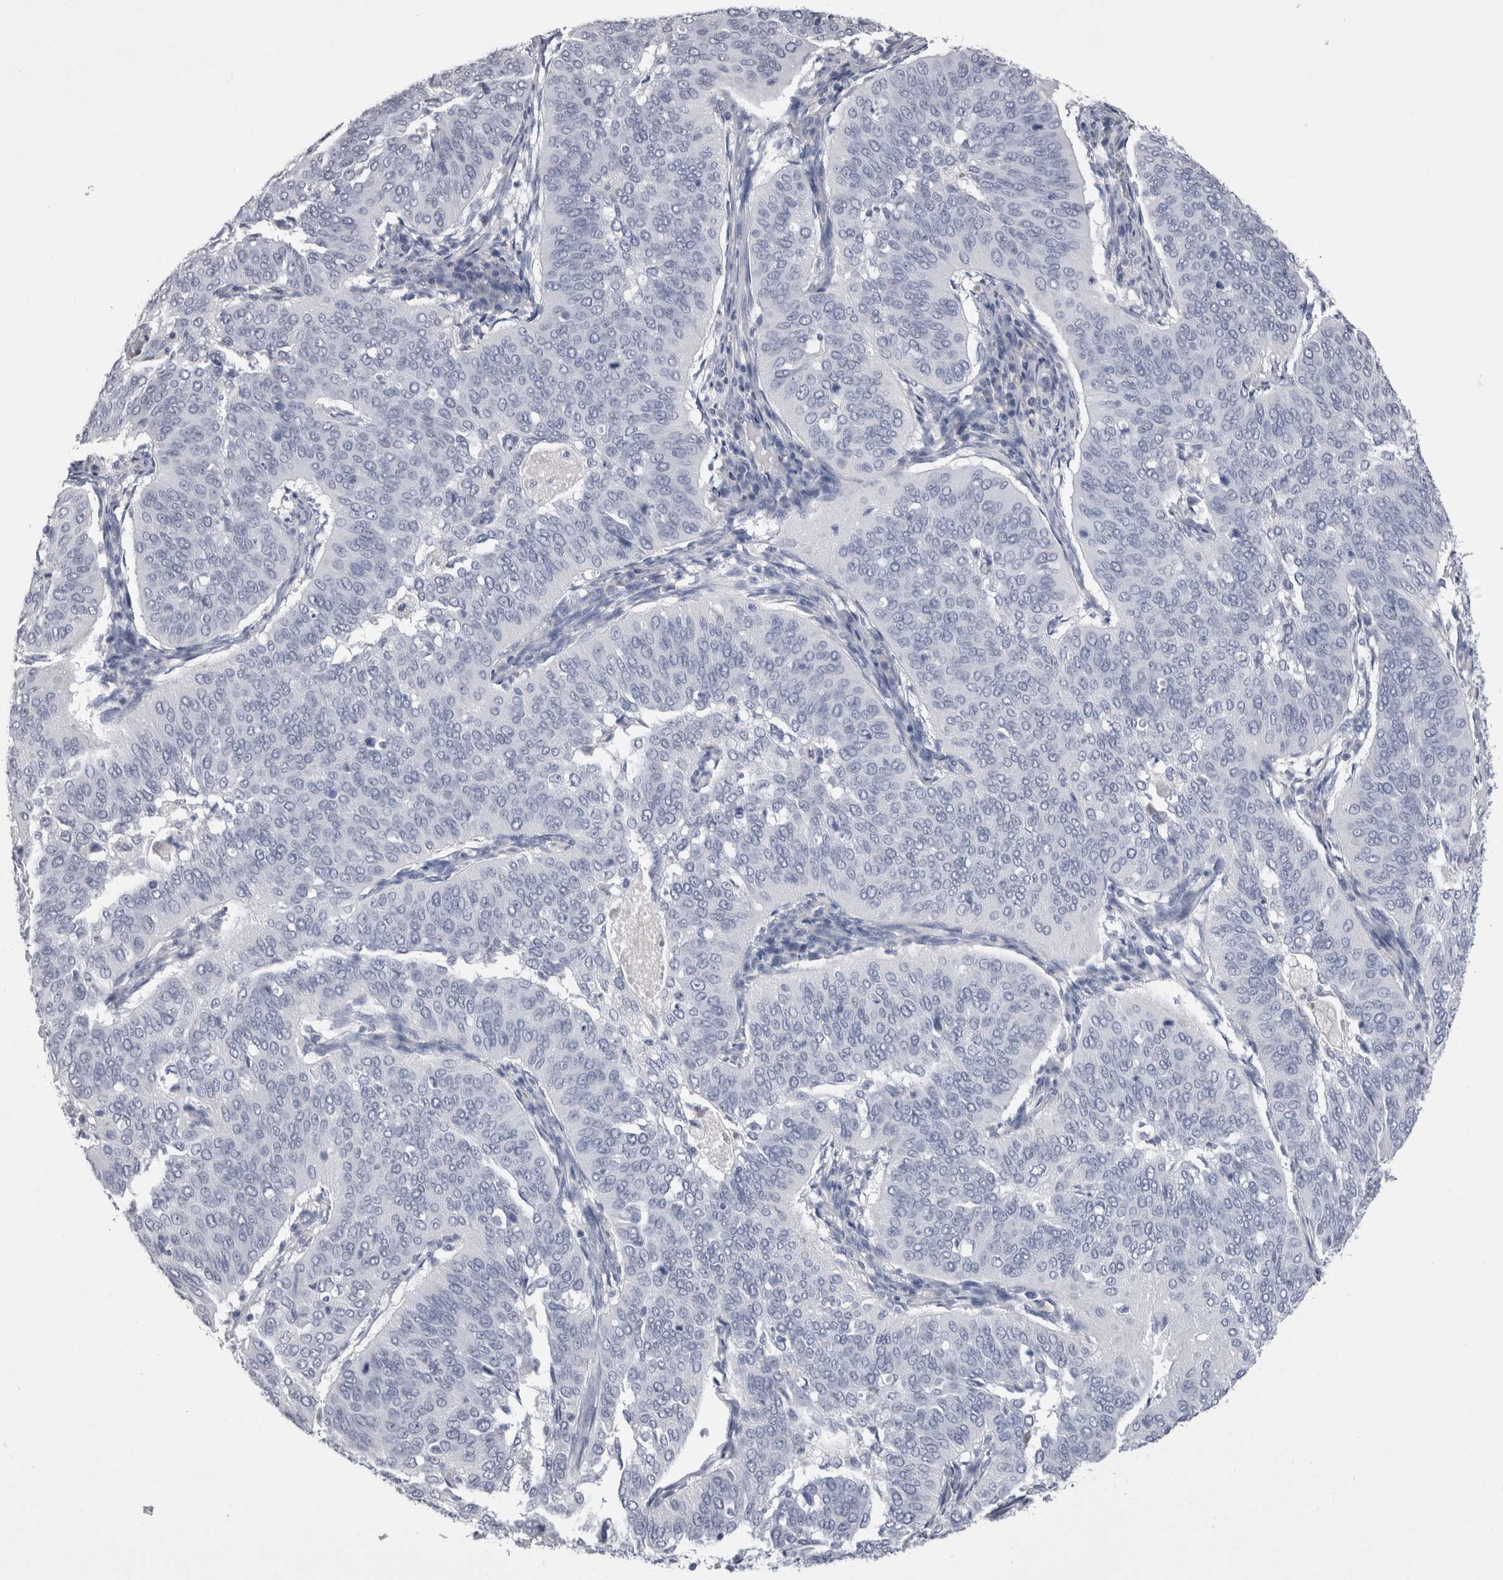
{"staining": {"intensity": "negative", "quantity": "none", "location": "none"}, "tissue": "cervical cancer", "cell_type": "Tumor cells", "image_type": "cancer", "snomed": [{"axis": "morphology", "description": "Normal tissue, NOS"}, {"axis": "morphology", "description": "Squamous cell carcinoma, NOS"}, {"axis": "topography", "description": "Cervix"}], "caption": "The IHC micrograph has no significant expression in tumor cells of cervical squamous cell carcinoma tissue.", "gene": "CDHR5", "patient": {"sex": "female", "age": 39}}